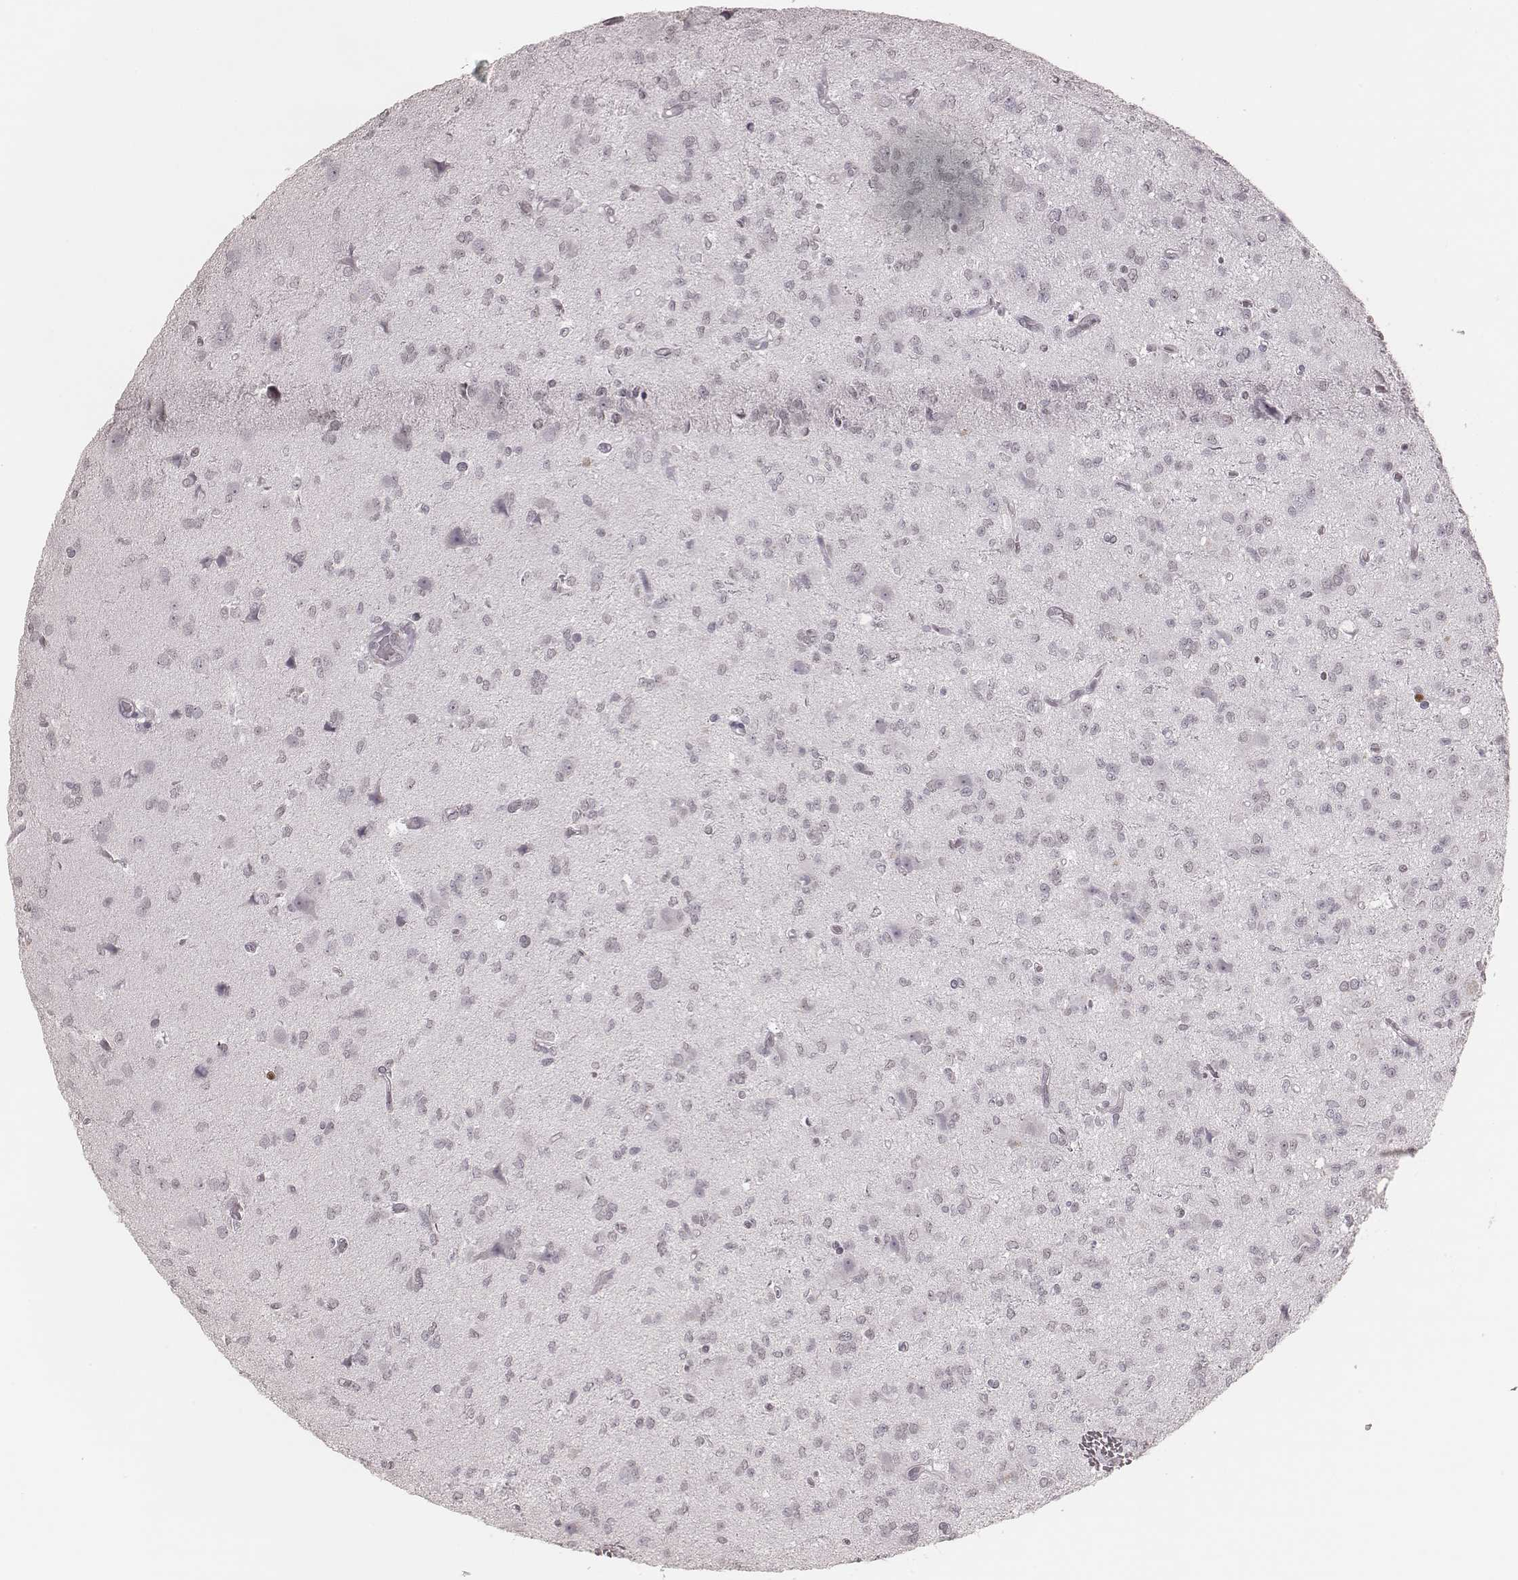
{"staining": {"intensity": "negative", "quantity": "none", "location": "none"}, "tissue": "glioma", "cell_type": "Tumor cells", "image_type": "cancer", "snomed": [{"axis": "morphology", "description": "Glioma, malignant, Low grade"}, {"axis": "topography", "description": "Brain"}], "caption": "Immunohistochemical staining of human glioma displays no significant positivity in tumor cells. Brightfield microscopy of immunohistochemistry (IHC) stained with DAB (brown) and hematoxylin (blue), captured at high magnification.", "gene": "KITLG", "patient": {"sex": "male", "age": 27}}